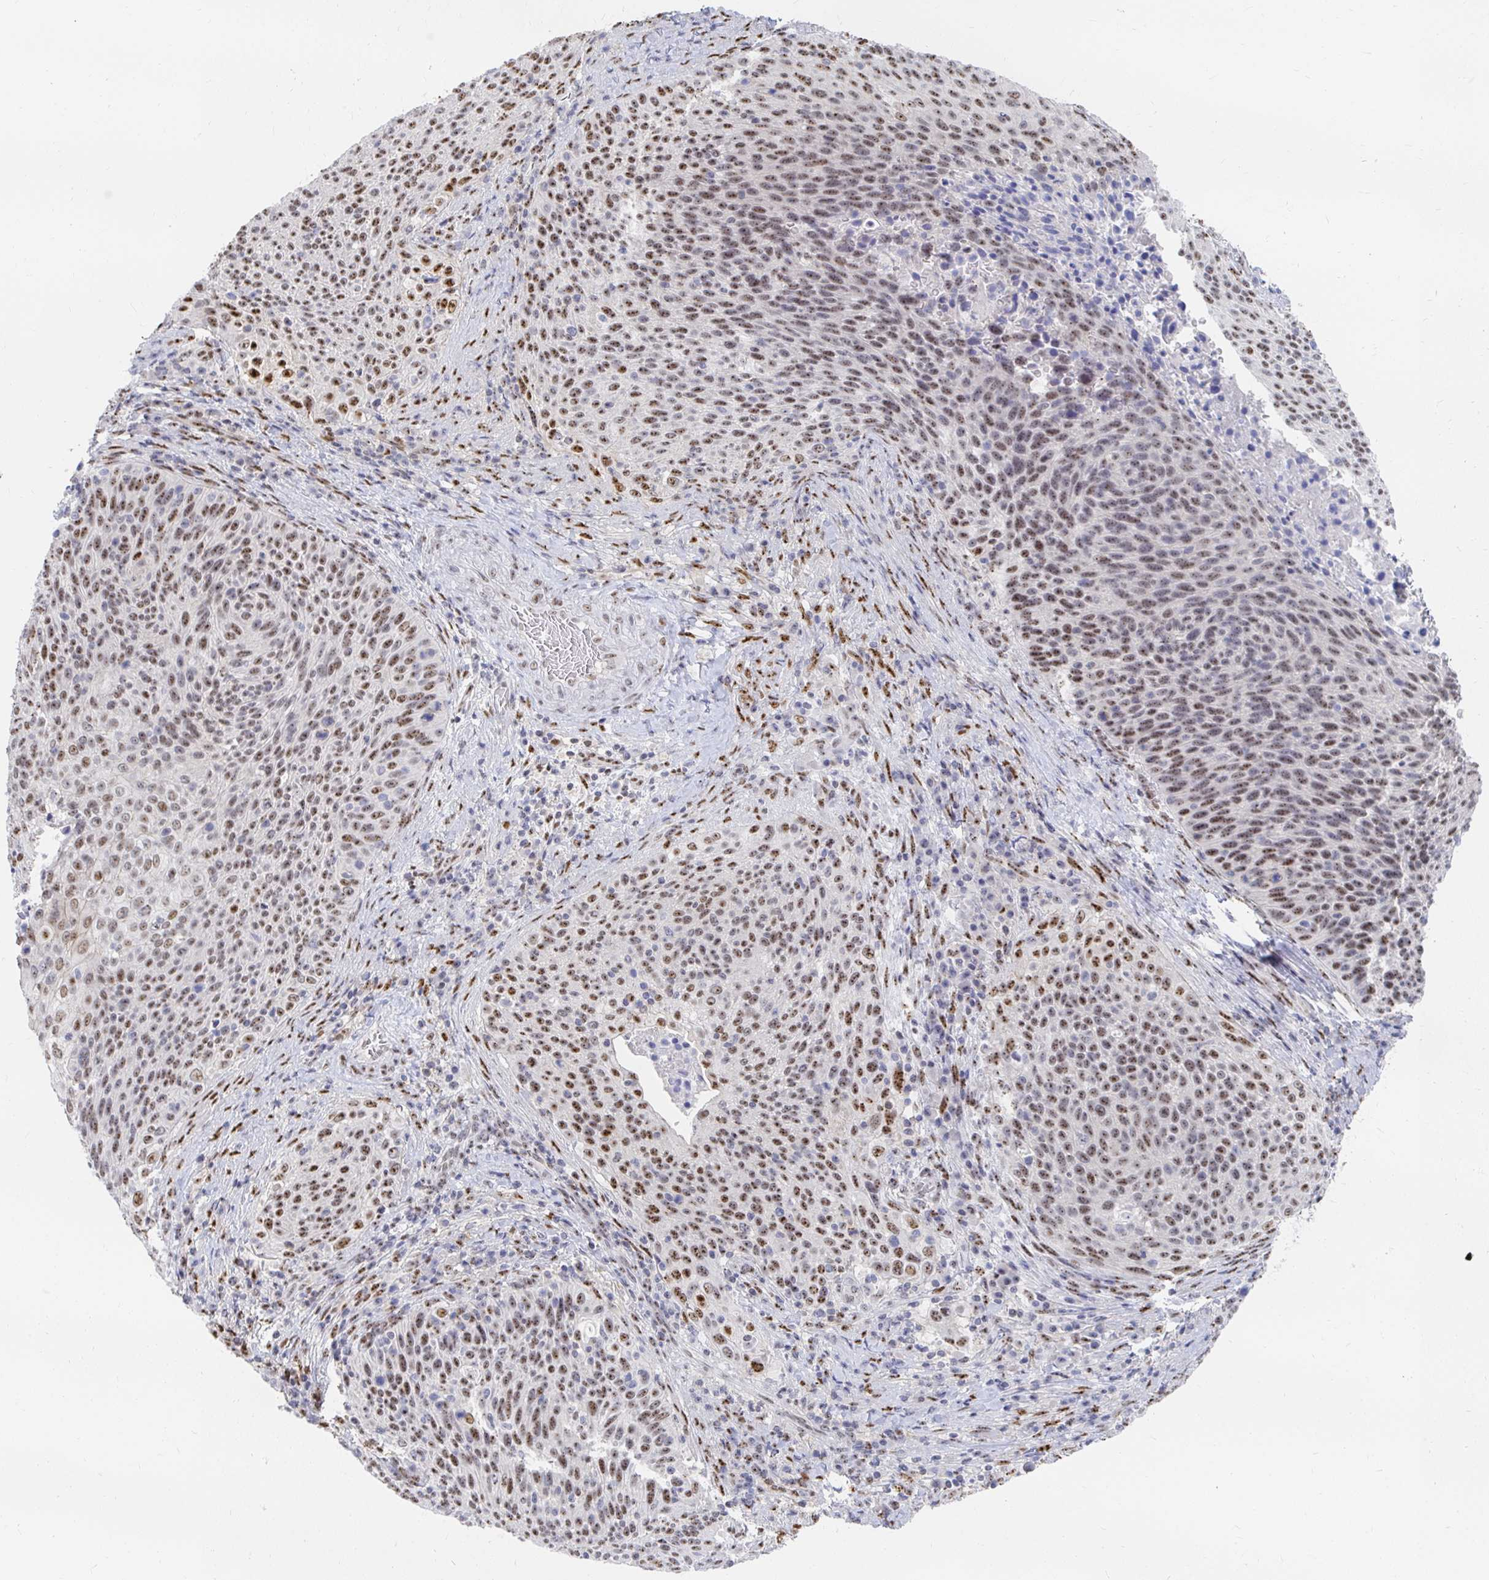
{"staining": {"intensity": "moderate", "quantity": "25%-75%", "location": "nuclear"}, "tissue": "cervical cancer", "cell_type": "Tumor cells", "image_type": "cancer", "snomed": [{"axis": "morphology", "description": "Squamous cell carcinoma, NOS"}, {"axis": "topography", "description": "Cervix"}], "caption": "The histopathology image demonstrates staining of squamous cell carcinoma (cervical), revealing moderate nuclear protein staining (brown color) within tumor cells.", "gene": "CLIC3", "patient": {"sex": "female", "age": 31}}